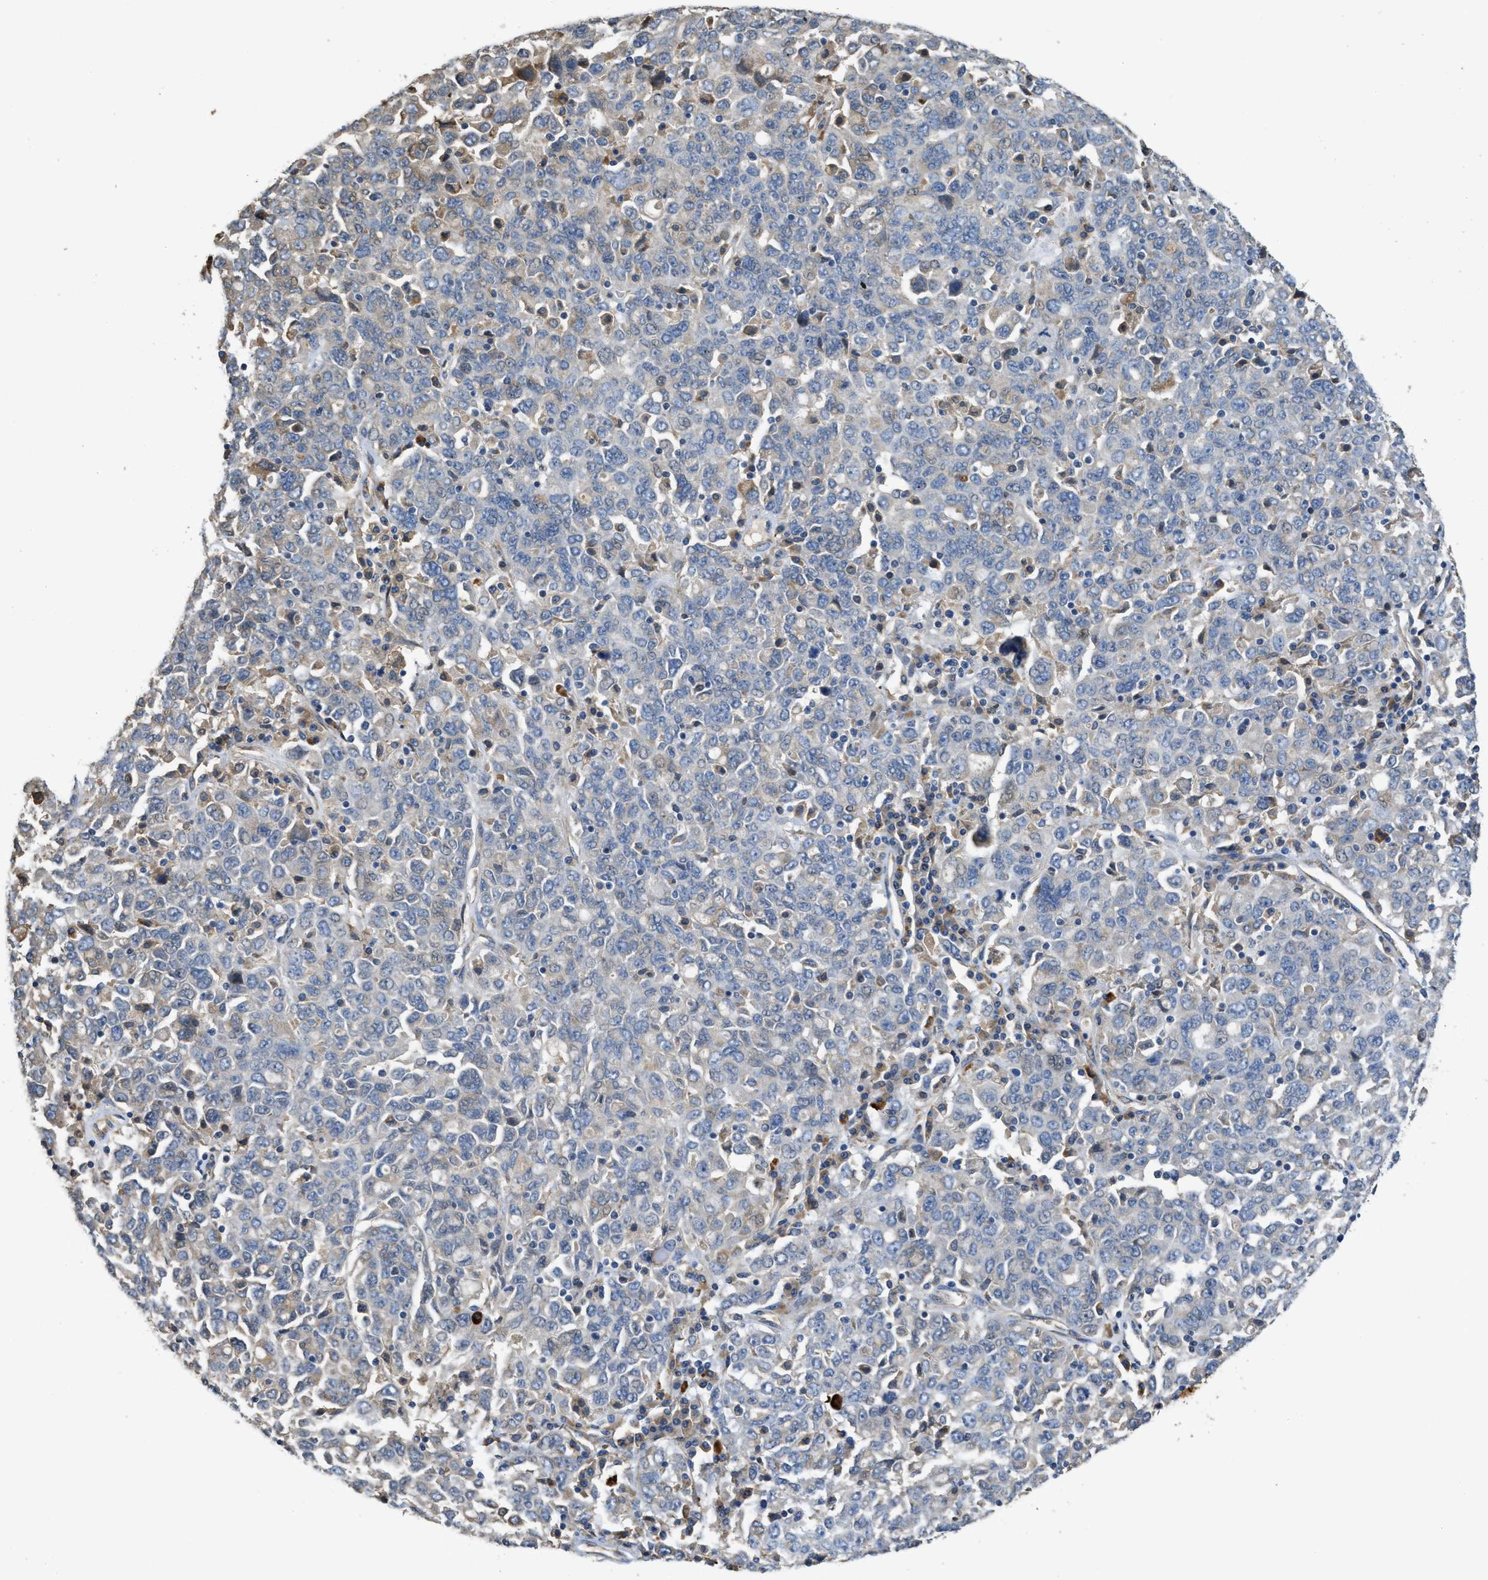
{"staining": {"intensity": "negative", "quantity": "none", "location": "none"}, "tissue": "ovarian cancer", "cell_type": "Tumor cells", "image_type": "cancer", "snomed": [{"axis": "morphology", "description": "Carcinoma, endometroid"}, {"axis": "topography", "description": "Ovary"}], "caption": "DAB immunohistochemical staining of human ovarian cancer demonstrates no significant positivity in tumor cells. (DAB (3,3'-diaminobenzidine) immunohistochemistry (IHC) with hematoxylin counter stain).", "gene": "RIPK2", "patient": {"sex": "female", "age": 62}}